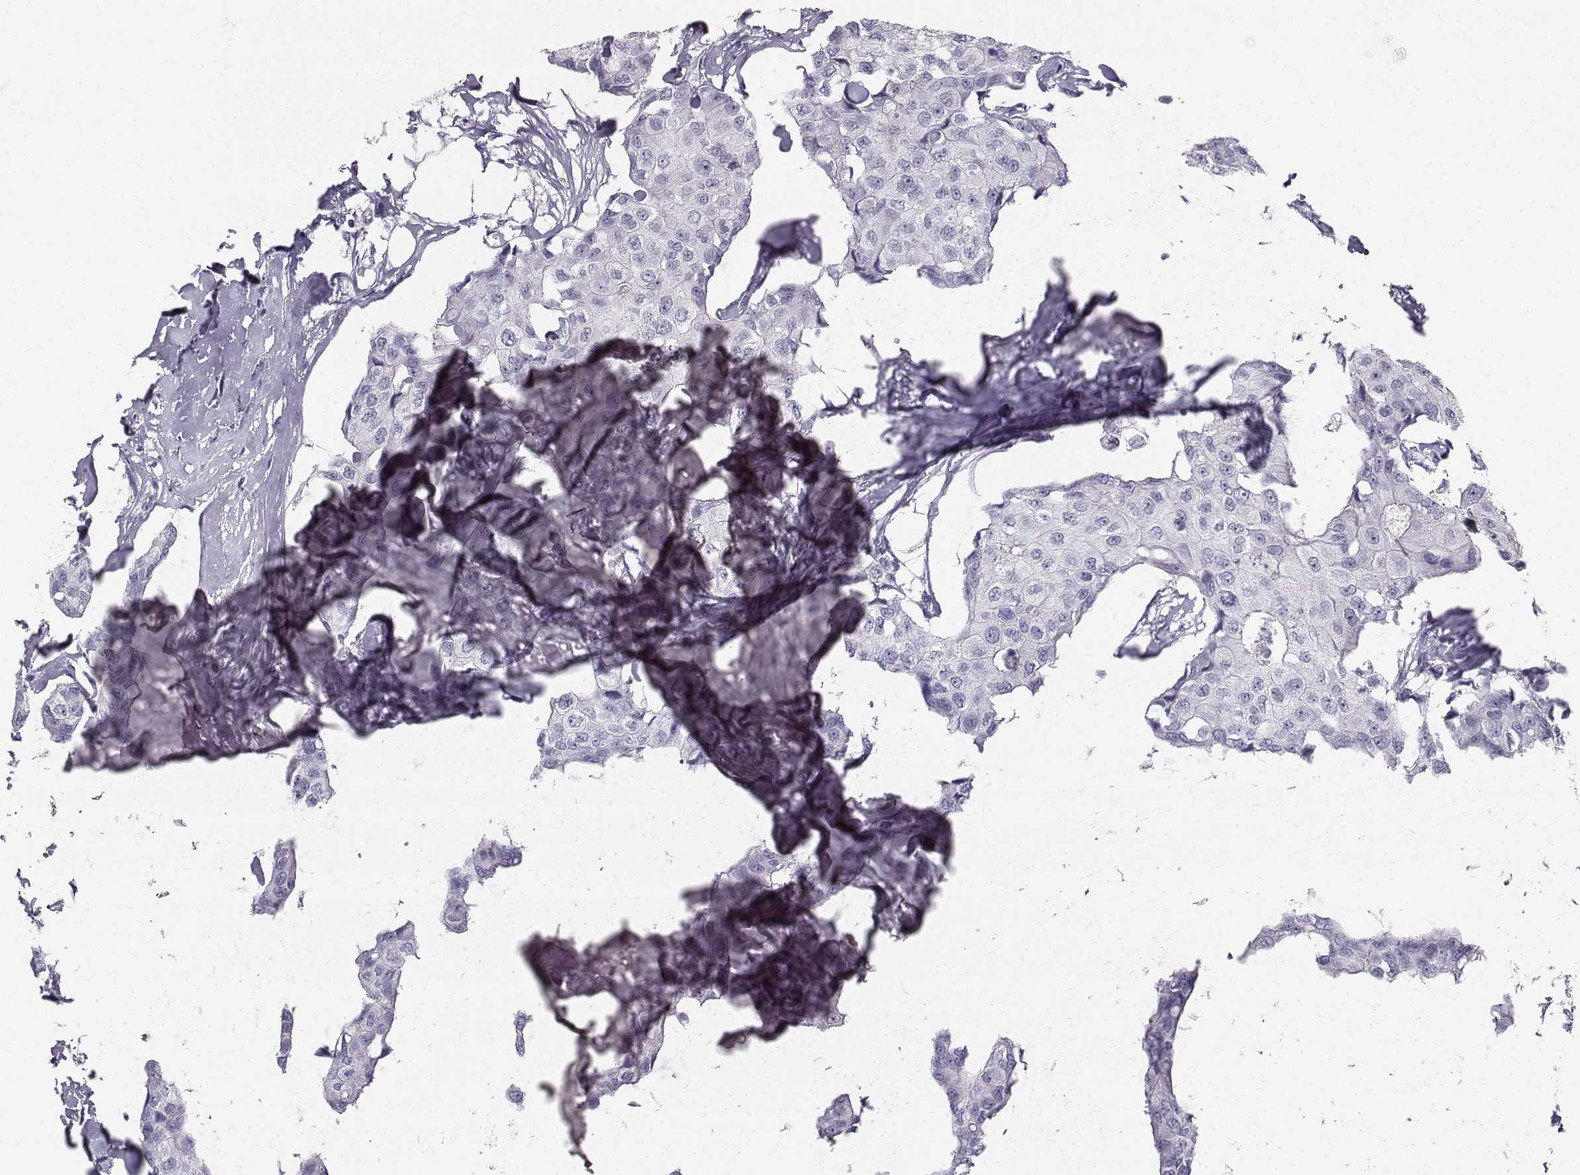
{"staining": {"intensity": "negative", "quantity": "none", "location": "none"}, "tissue": "breast cancer", "cell_type": "Tumor cells", "image_type": "cancer", "snomed": [{"axis": "morphology", "description": "Duct carcinoma"}, {"axis": "topography", "description": "Breast"}], "caption": "Tumor cells show no significant positivity in breast cancer.", "gene": "SYCE1", "patient": {"sex": "female", "age": 80}}